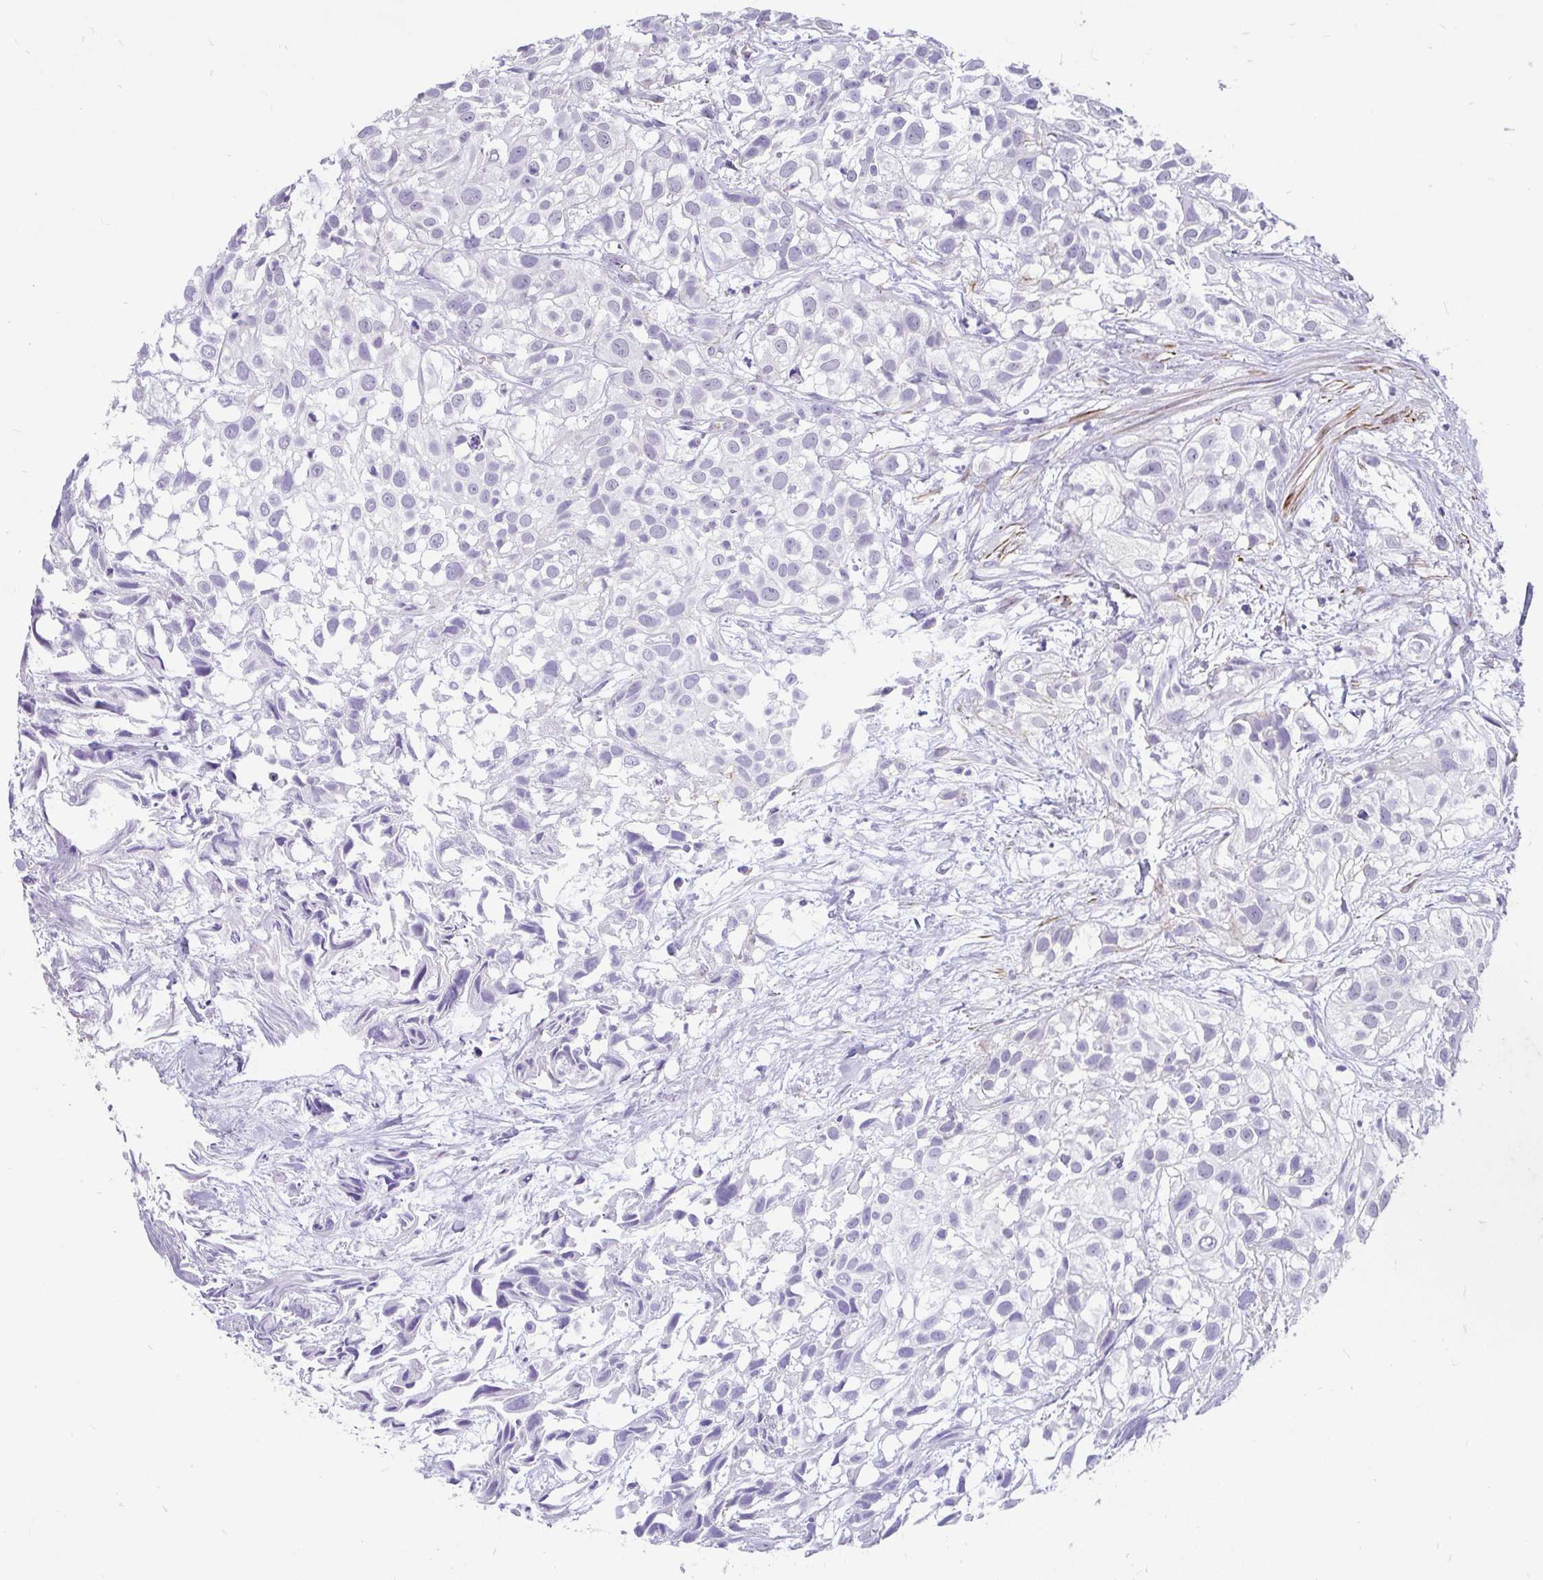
{"staining": {"intensity": "negative", "quantity": "none", "location": "none"}, "tissue": "urothelial cancer", "cell_type": "Tumor cells", "image_type": "cancer", "snomed": [{"axis": "morphology", "description": "Urothelial carcinoma, High grade"}, {"axis": "topography", "description": "Urinary bladder"}], "caption": "DAB (3,3'-diaminobenzidine) immunohistochemical staining of human urothelial cancer demonstrates no significant staining in tumor cells.", "gene": "EML5", "patient": {"sex": "male", "age": 56}}